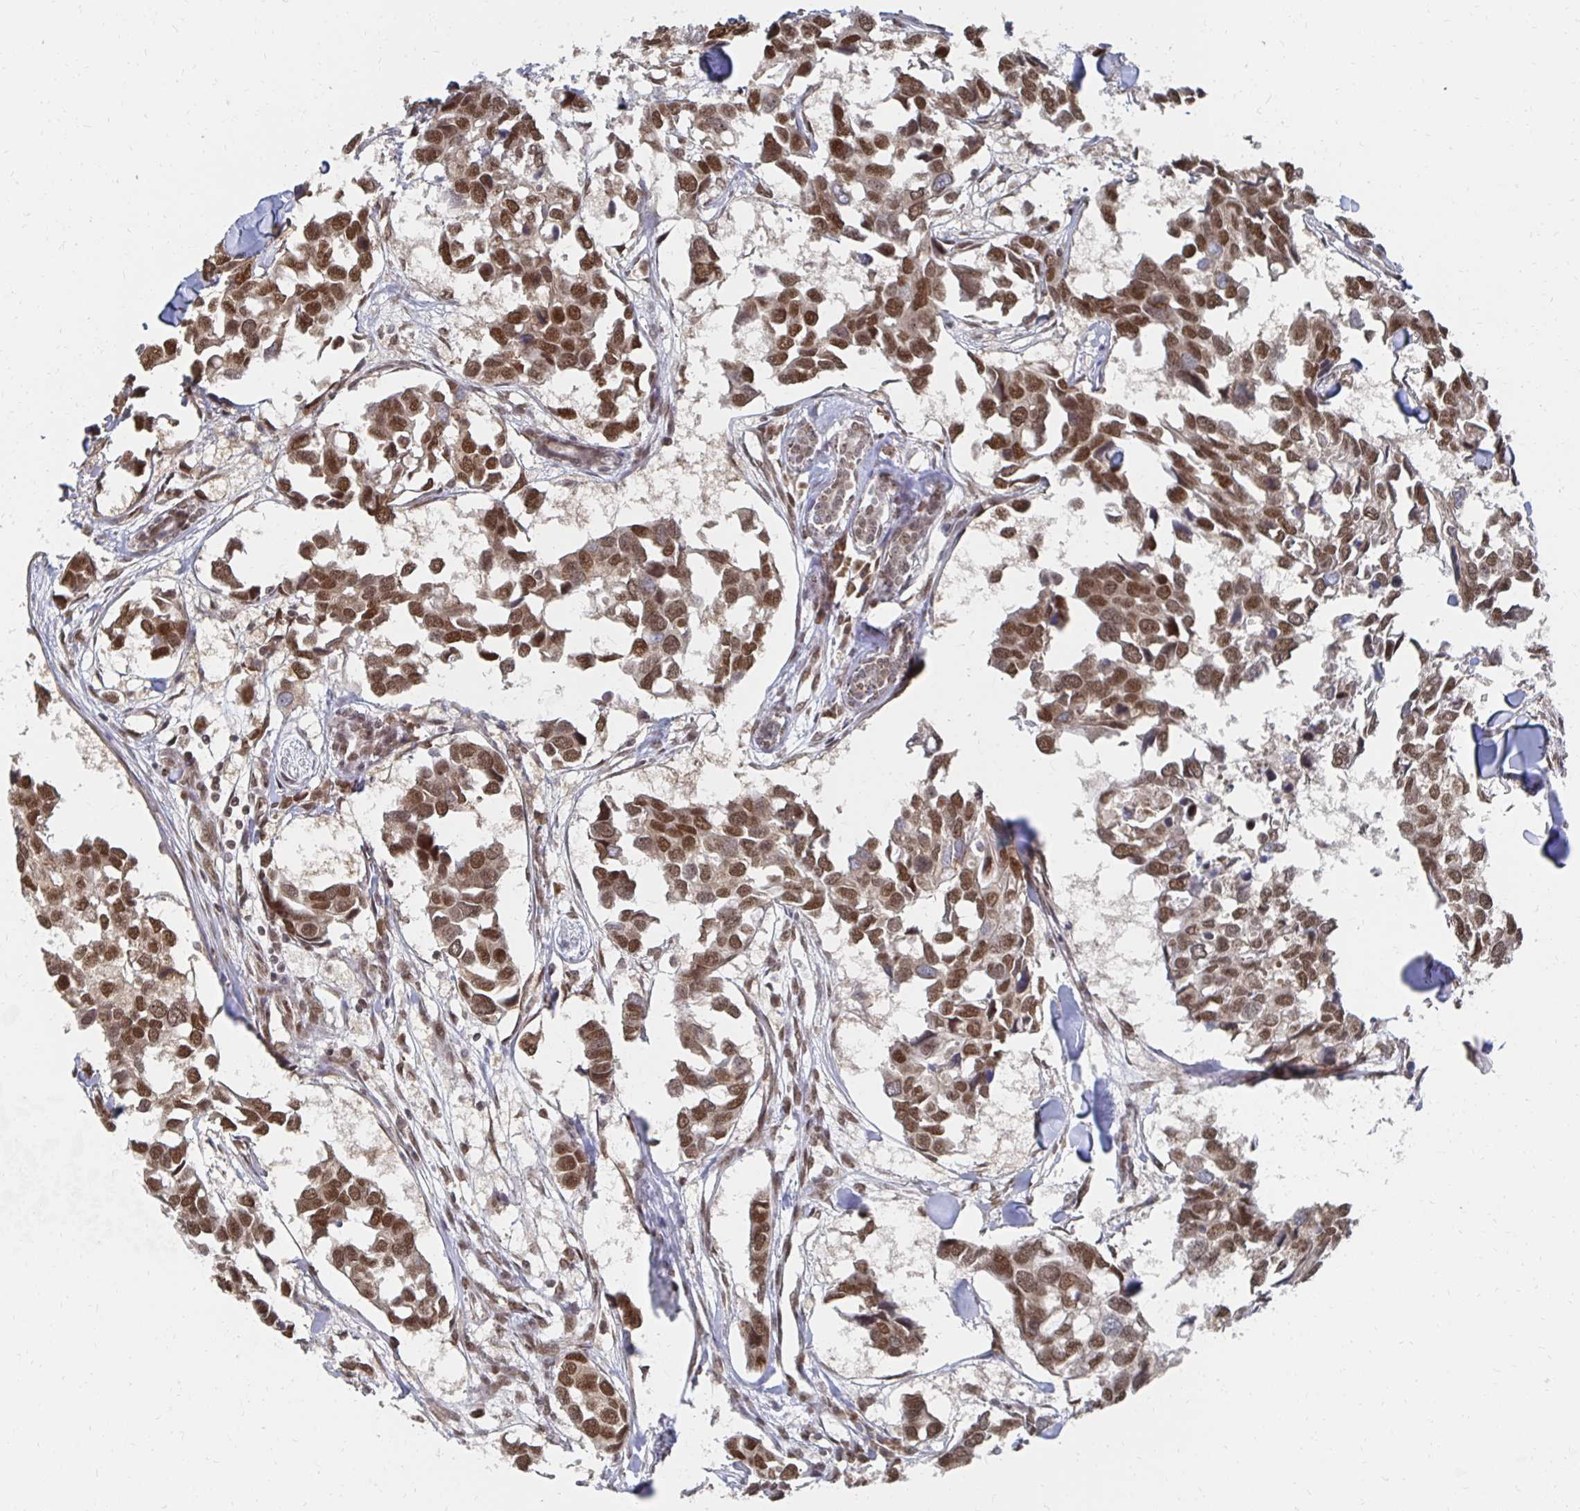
{"staining": {"intensity": "moderate", "quantity": ">75%", "location": "nuclear"}, "tissue": "breast cancer", "cell_type": "Tumor cells", "image_type": "cancer", "snomed": [{"axis": "morphology", "description": "Duct carcinoma"}, {"axis": "topography", "description": "Breast"}], "caption": "Human breast infiltrating ductal carcinoma stained with a protein marker demonstrates moderate staining in tumor cells.", "gene": "GTF3C6", "patient": {"sex": "female", "age": 83}}